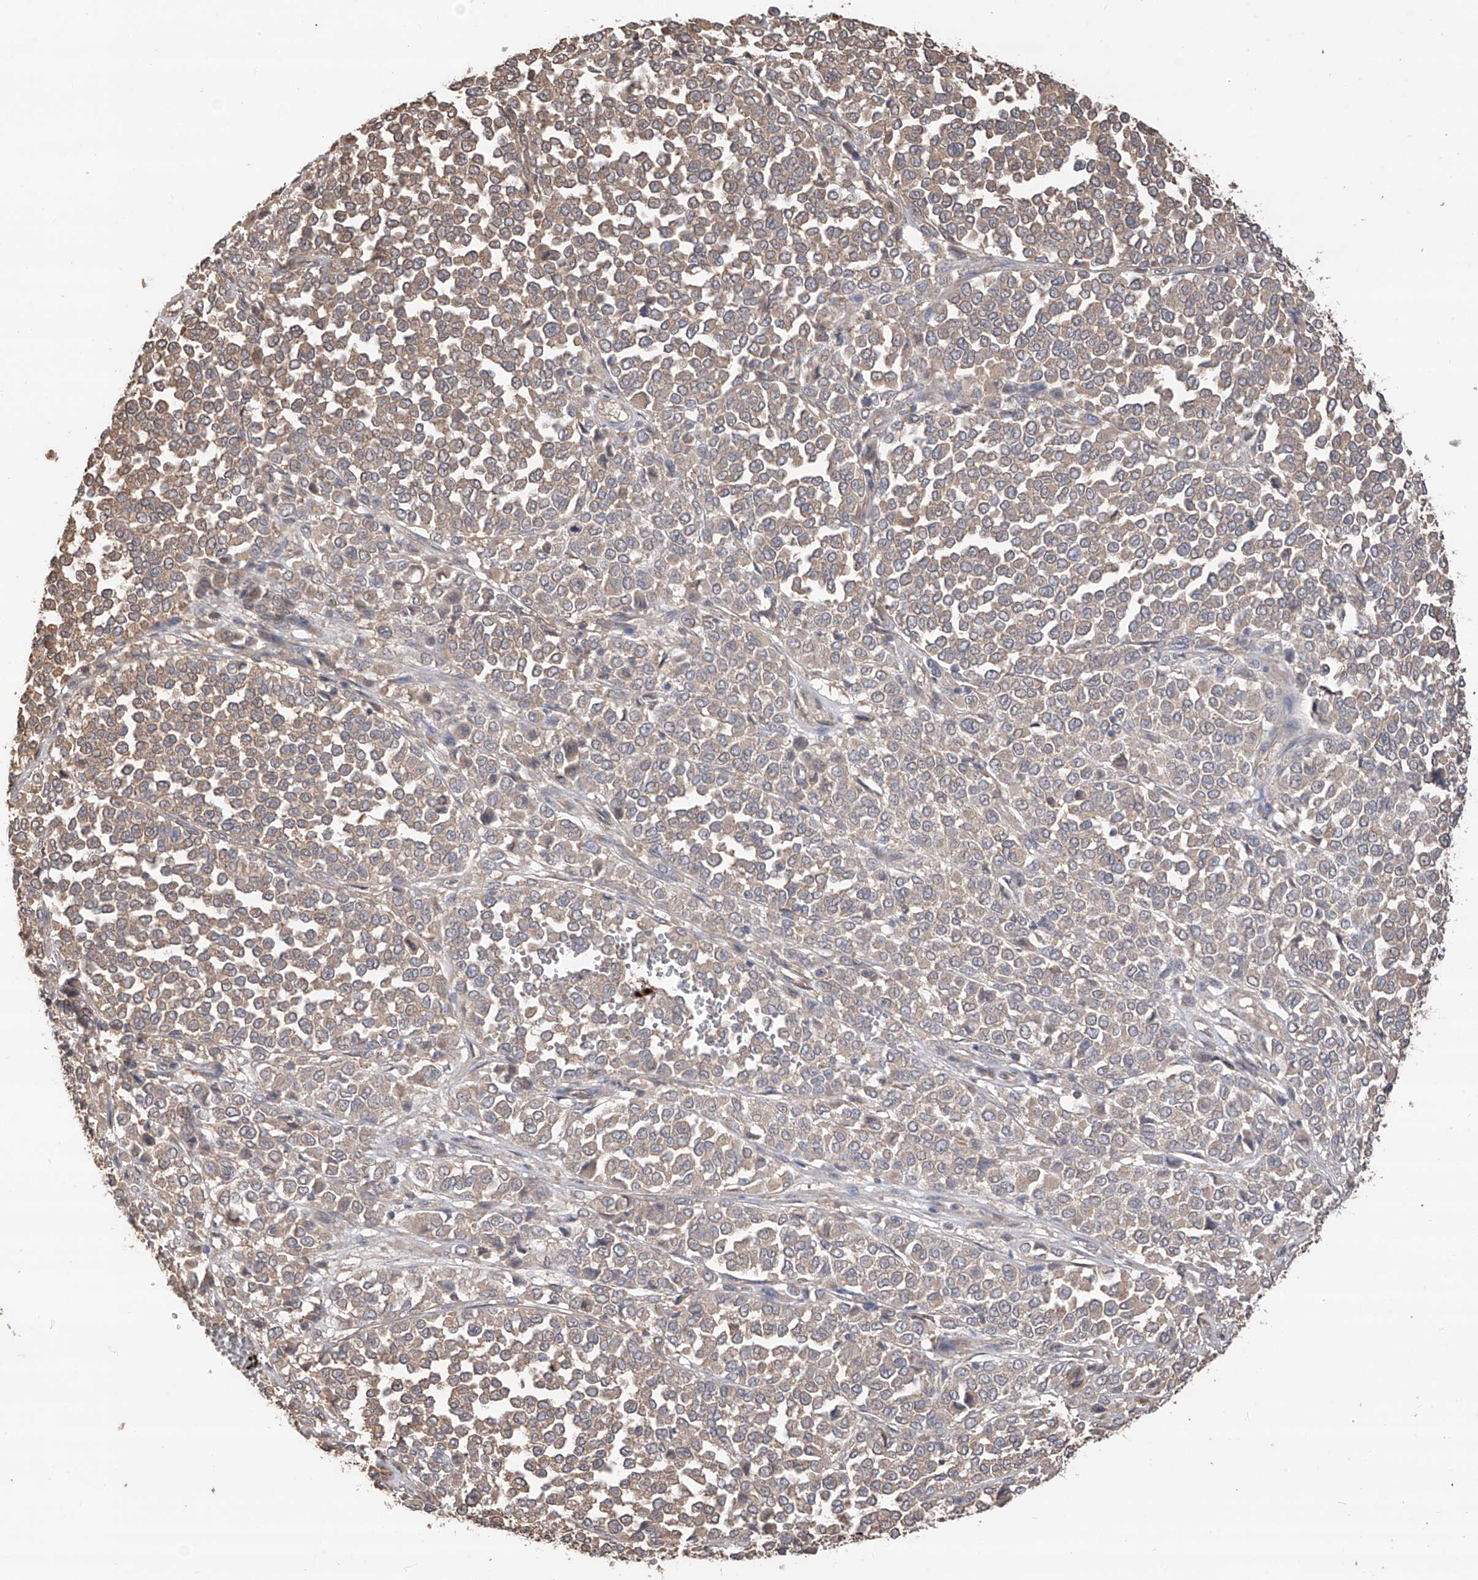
{"staining": {"intensity": "weak", "quantity": ">75%", "location": "cytoplasmic/membranous"}, "tissue": "melanoma", "cell_type": "Tumor cells", "image_type": "cancer", "snomed": [{"axis": "morphology", "description": "Malignant melanoma, Metastatic site"}, {"axis": "topography", "description": "Pancreas"}], "caption": "Immunohistochemistry of malignant melanoma (metastatic site) displays low levels of weak cytoplasmic/membranous staining in about >75% of tumor cells. The staining is performed using DAB brown chromogen to label protein expression. The nuclei are counter-stained blue using hematoxylin.", "gene": "EDN1", "patient": {"sex": "female", "age": 30}}